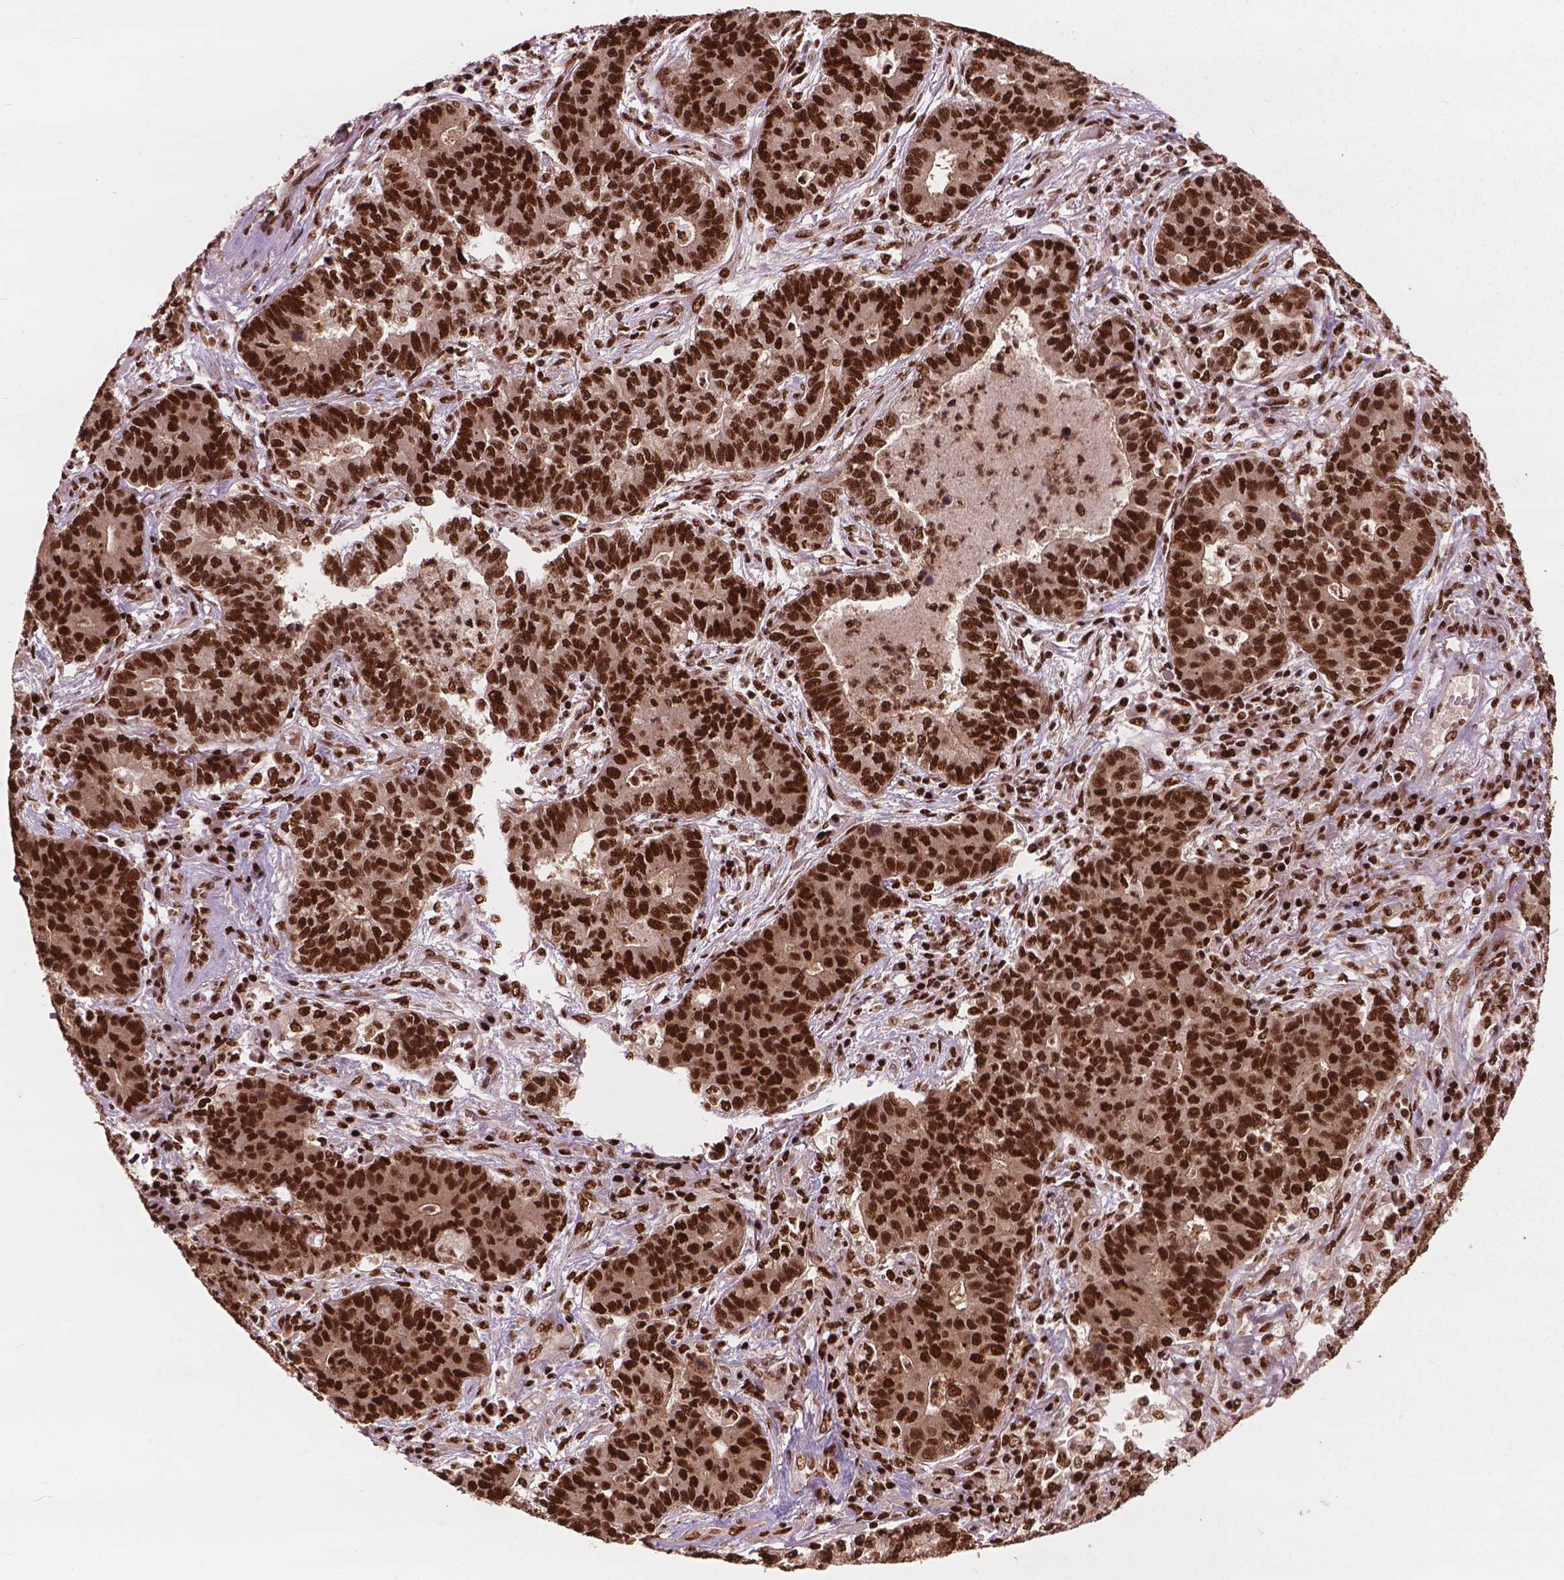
{"staining": {"intensity": "strong", "quantity": ">75%", "location": "nuclear"}, "tissue": "lung cancer", "cell_type": "Tumor cells", "image_type": "cancer", "snomed": [{"axis": "morphology", "description": "Adenocarcinoma, NOS"}, {"axis": "topography", "description": "Lung"}], "caption": "Lung cancer tissue demonstrates strong nuclear staining in approximately >75% of tumor cells (DAB (3,3'-diaminobenzidine) IHC with brightfield microscopy, high magnification).", "gene": "ANP32B", "patient": {"sex": "female", "age": 57}}